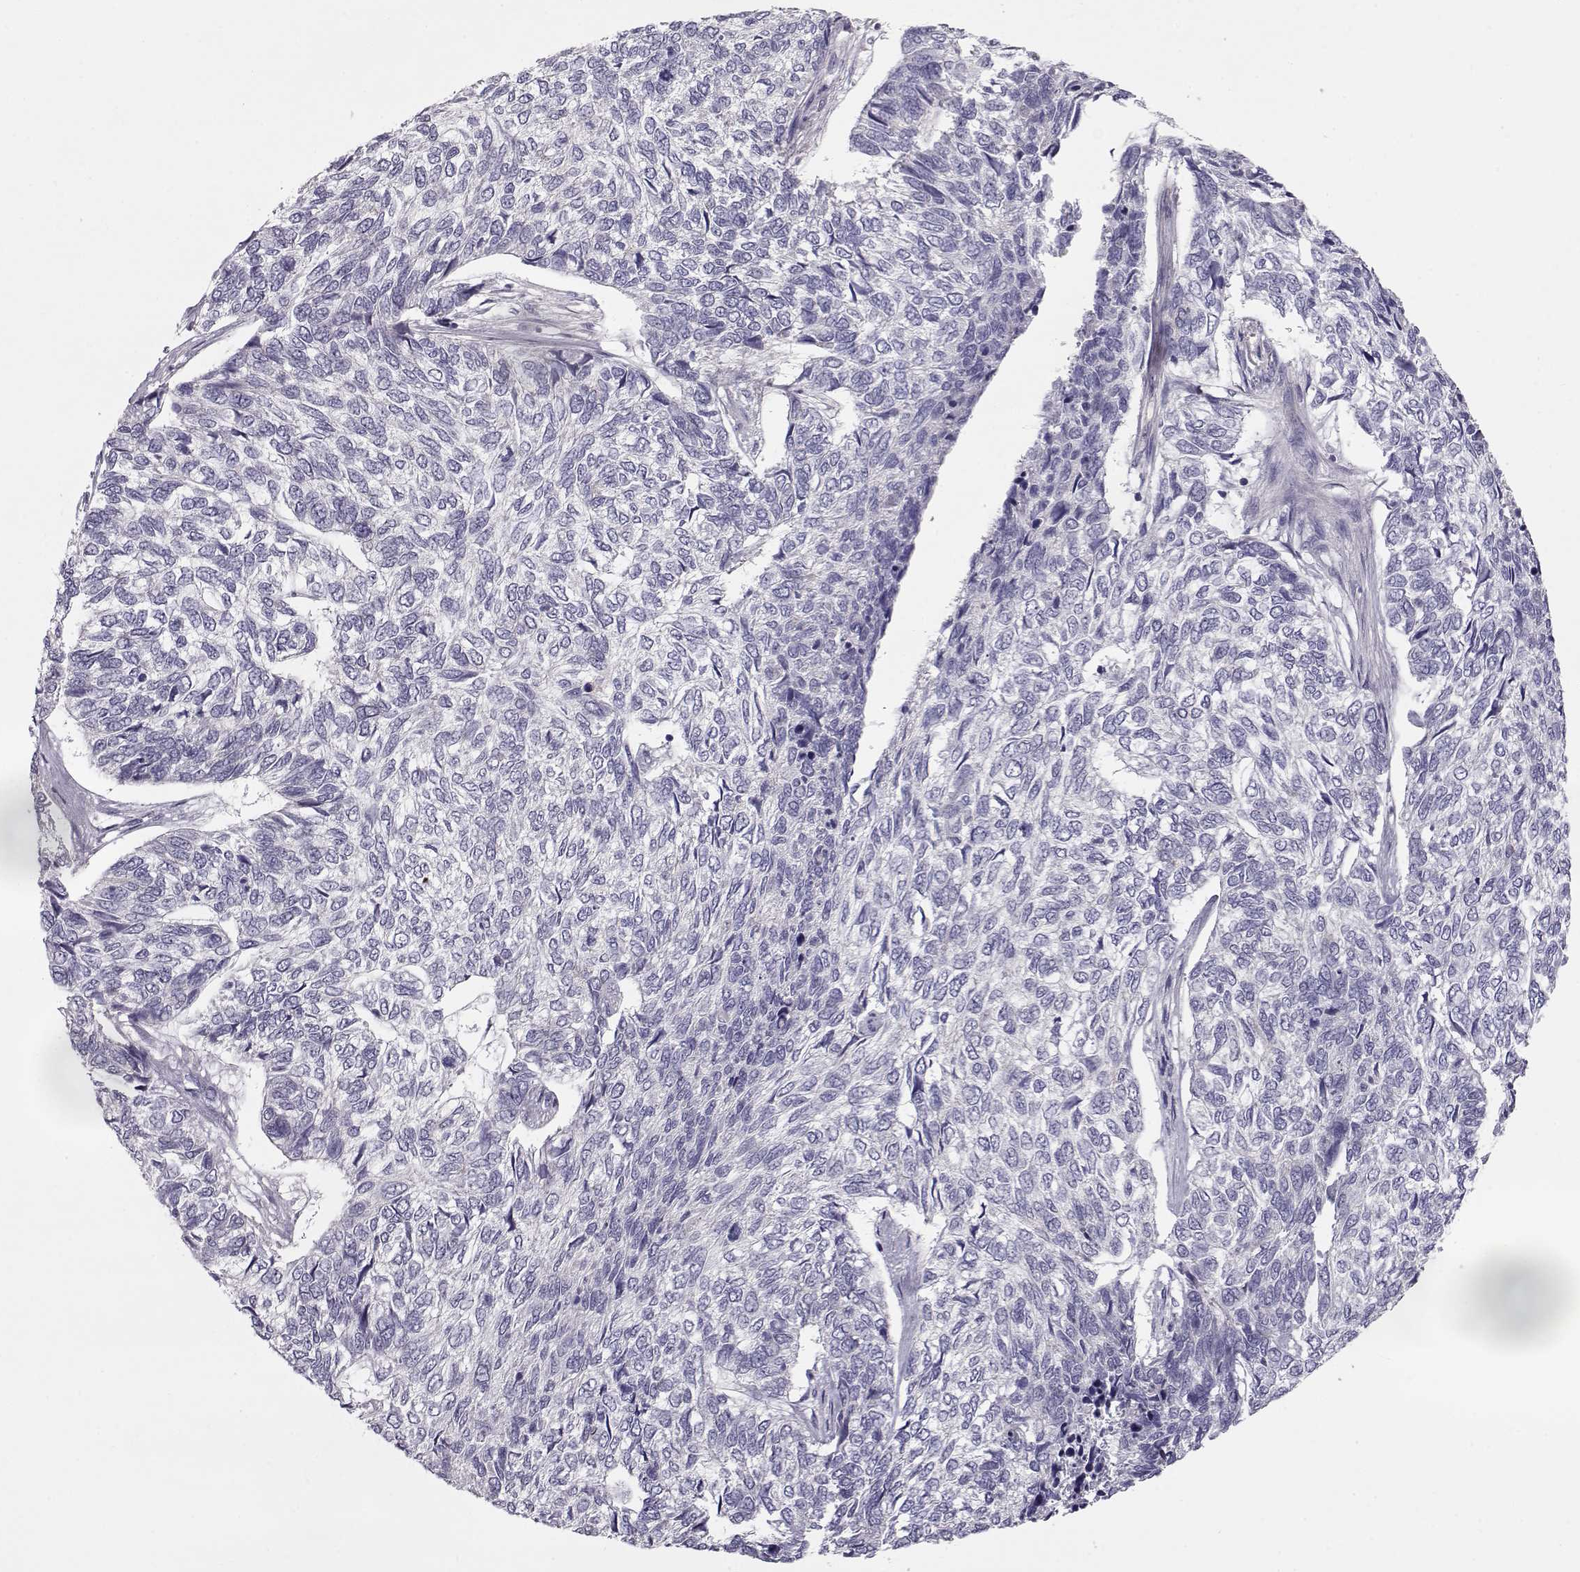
{"staining": {"intensity": "negative", "quantity": "none", "location": "none"}, "tissue": "skin cancer", "cell_type": "Tumor cells", "image_type": "cancer", "snomed": [{"axis": "morphology", "description": "Basal cell carcinoma"}, {"axis": "topography", "description": "Skin"}], "caption": "Image shows no protein expression in tumor cells of skin cancer tissue.", "gene": "GRK1", "patient": {"sex": "female", "age": 65}}